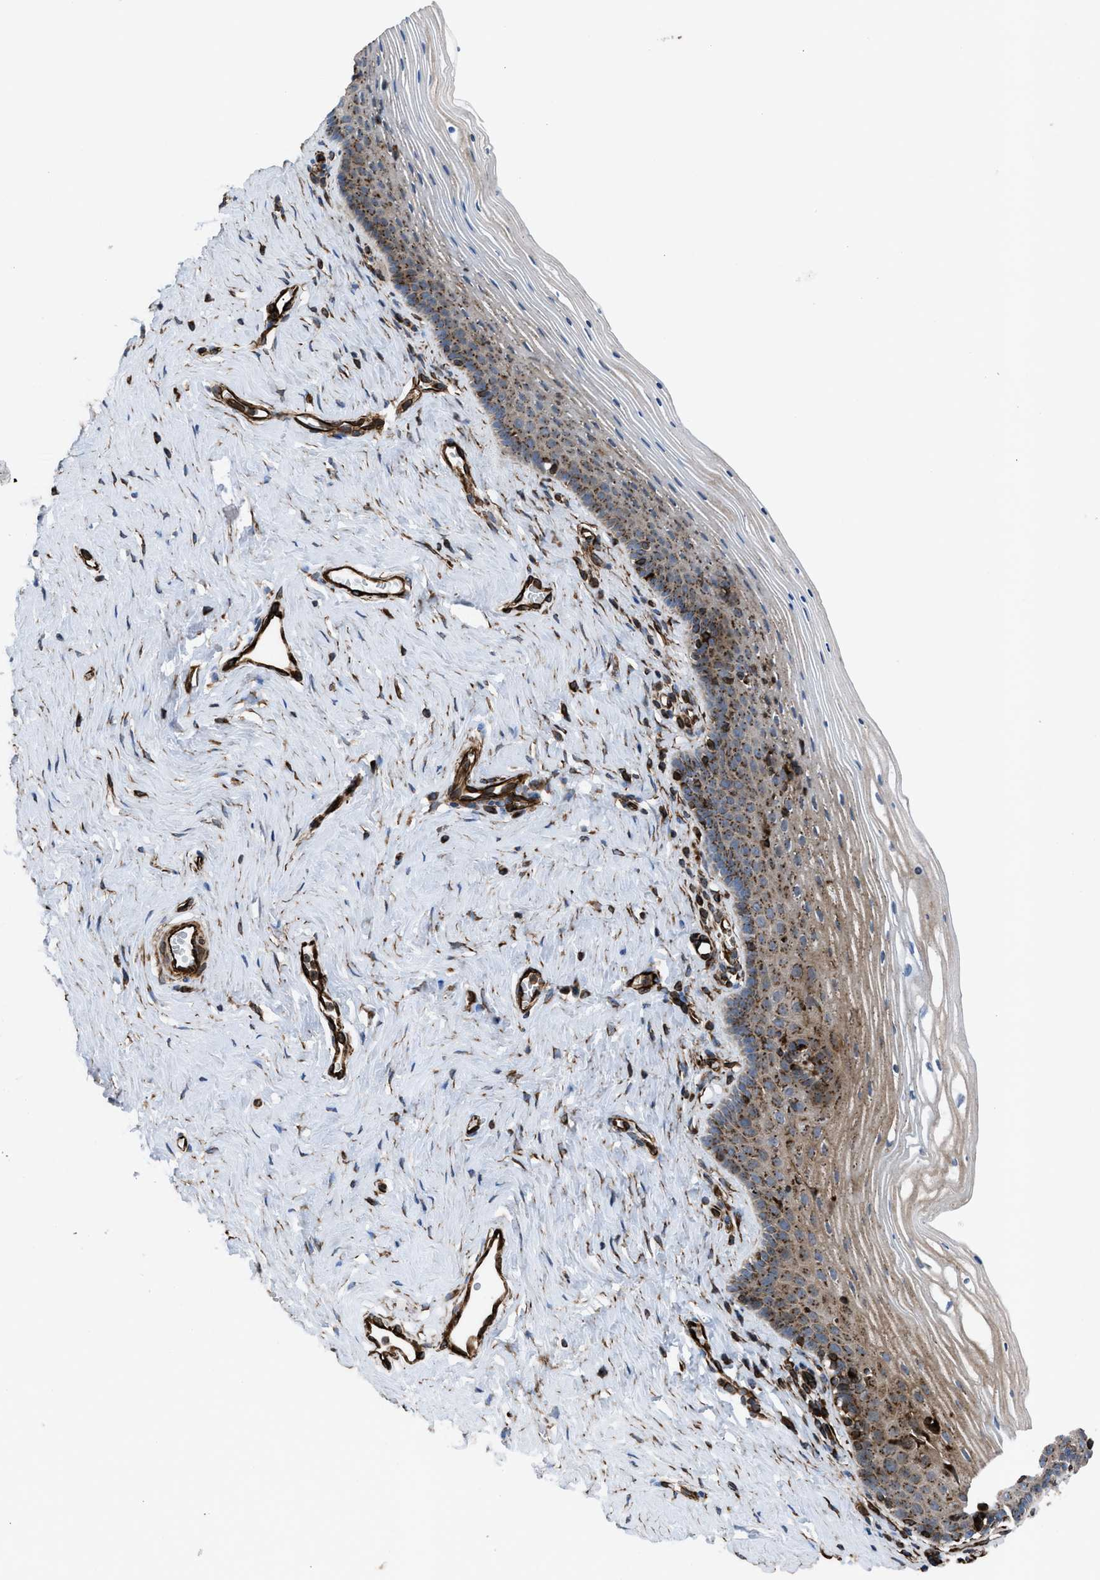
{"staining": {"intensity": "moderate", "quantity": "25%-75%", "location": "cytoplasmic/membranous"}, "tissue": "vagina", "cell_type": "Squamous epithelial cells", "image_type": "normal", "snomed": [{"axis": "morphology", "description": "Normal tissue, NOS"}, {"axis": "topography", "description": "Vagina"}], "caption": "An immunohistochemistry (IHC) histopathology image of unremarkable tissue is shown. Protein staining in brown highlights moderate cytoplasmic/membranous positivity in vagina within squamous epithelial cells.", "gene": "PTPRE", "patient": {"sex": "female", "age": 32}}